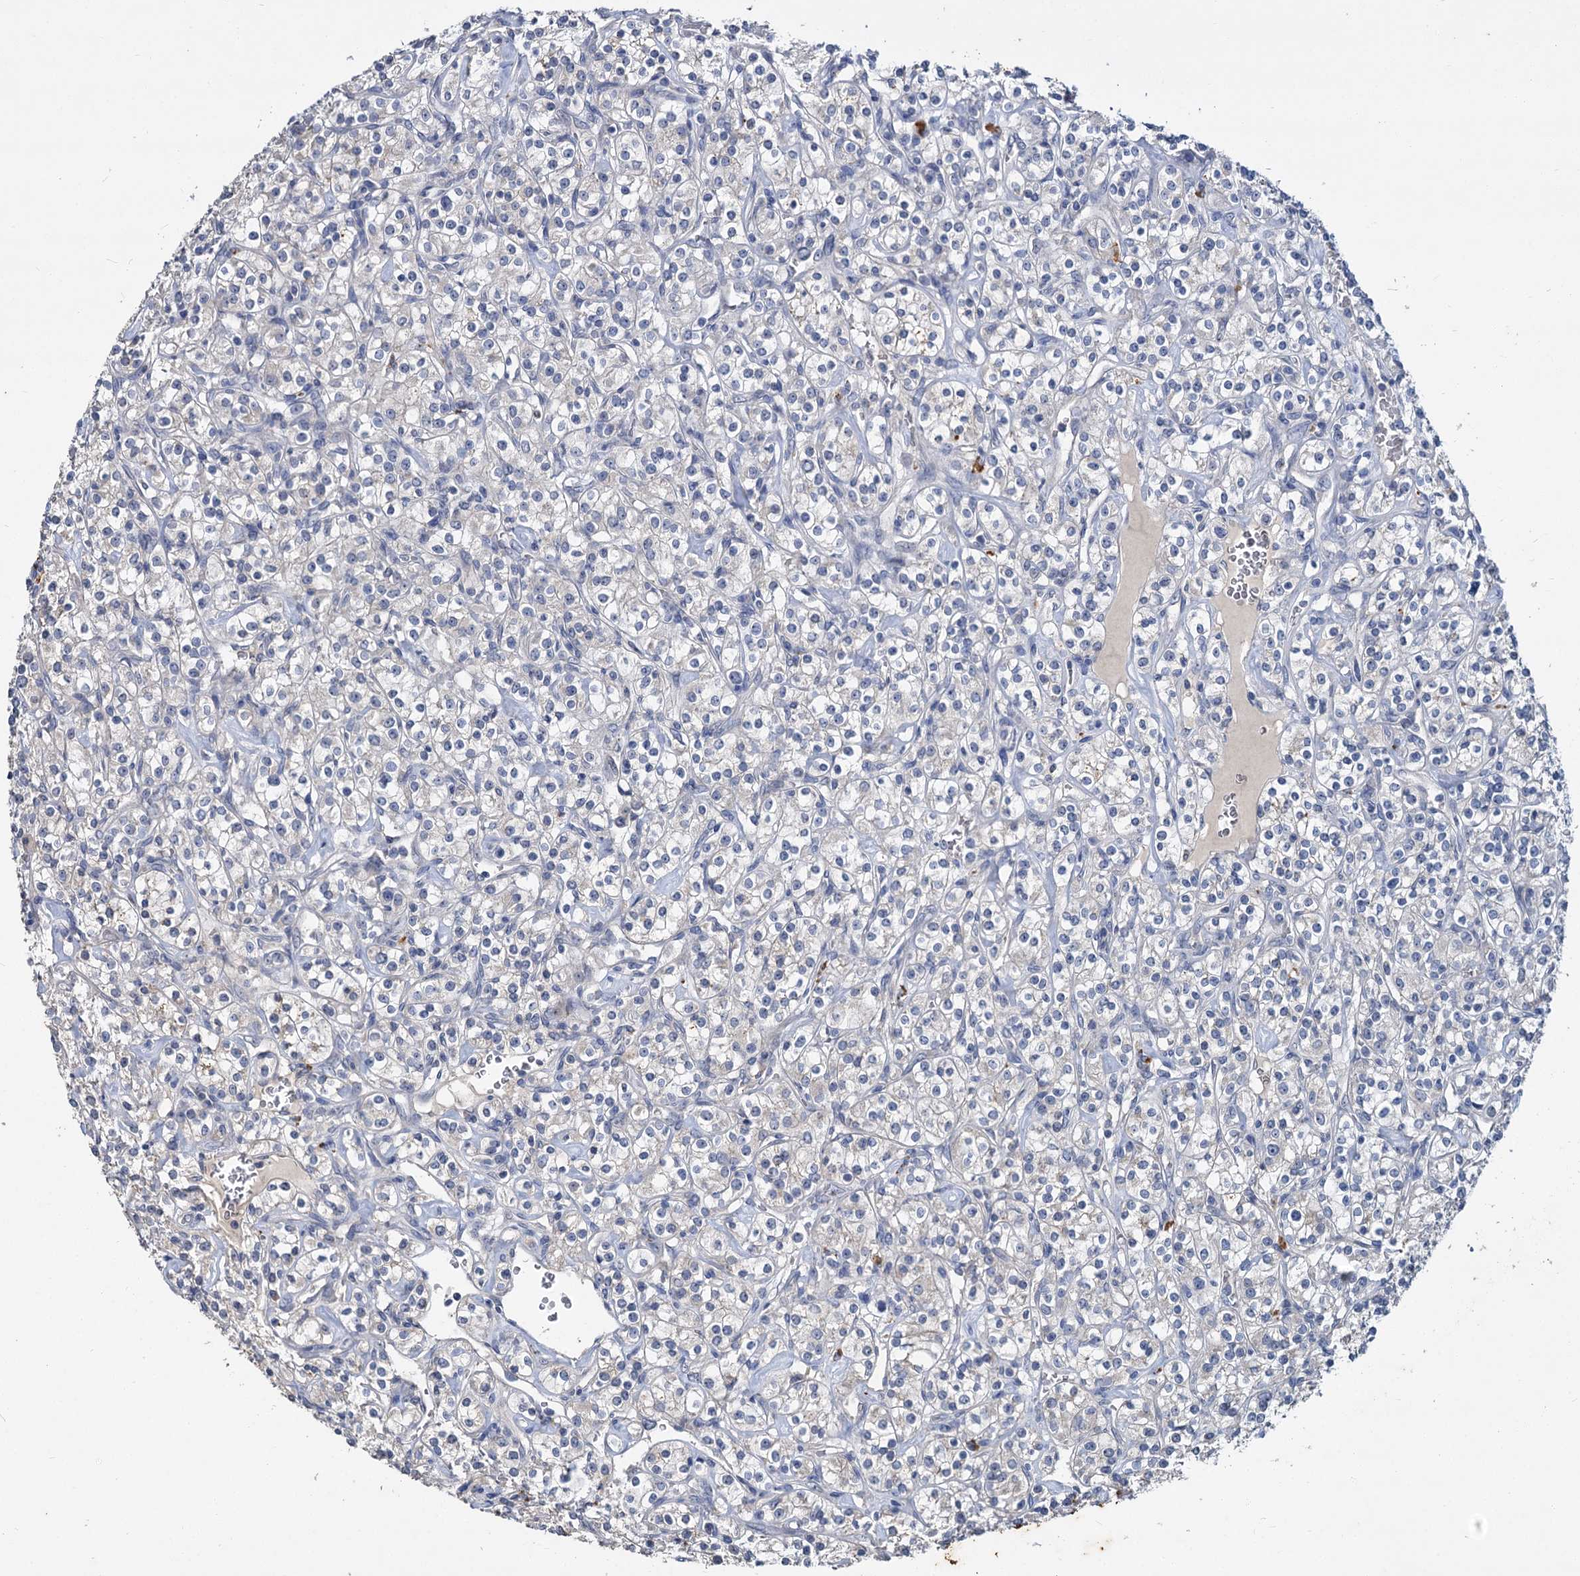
{"staining": {"intensity": "negative", "quantity": "none", "location": "none"}, "tissue": "renal cancer", "cell_type": "Tumor cells", "image_type": "cancer", "snomed": [{"axis": "morphology", "description": "Adenocarcinoma, NOS"}, {"axis": "topography", "description": "Kidney"}], "caption": "IHC photomicrograph of renal cancer (adenocarcinoma) stained for a protein (brown), which reveals no staining in tumor cells.", "gene": "ATP9A", "patient": {"sex": "male", "age": 77}}